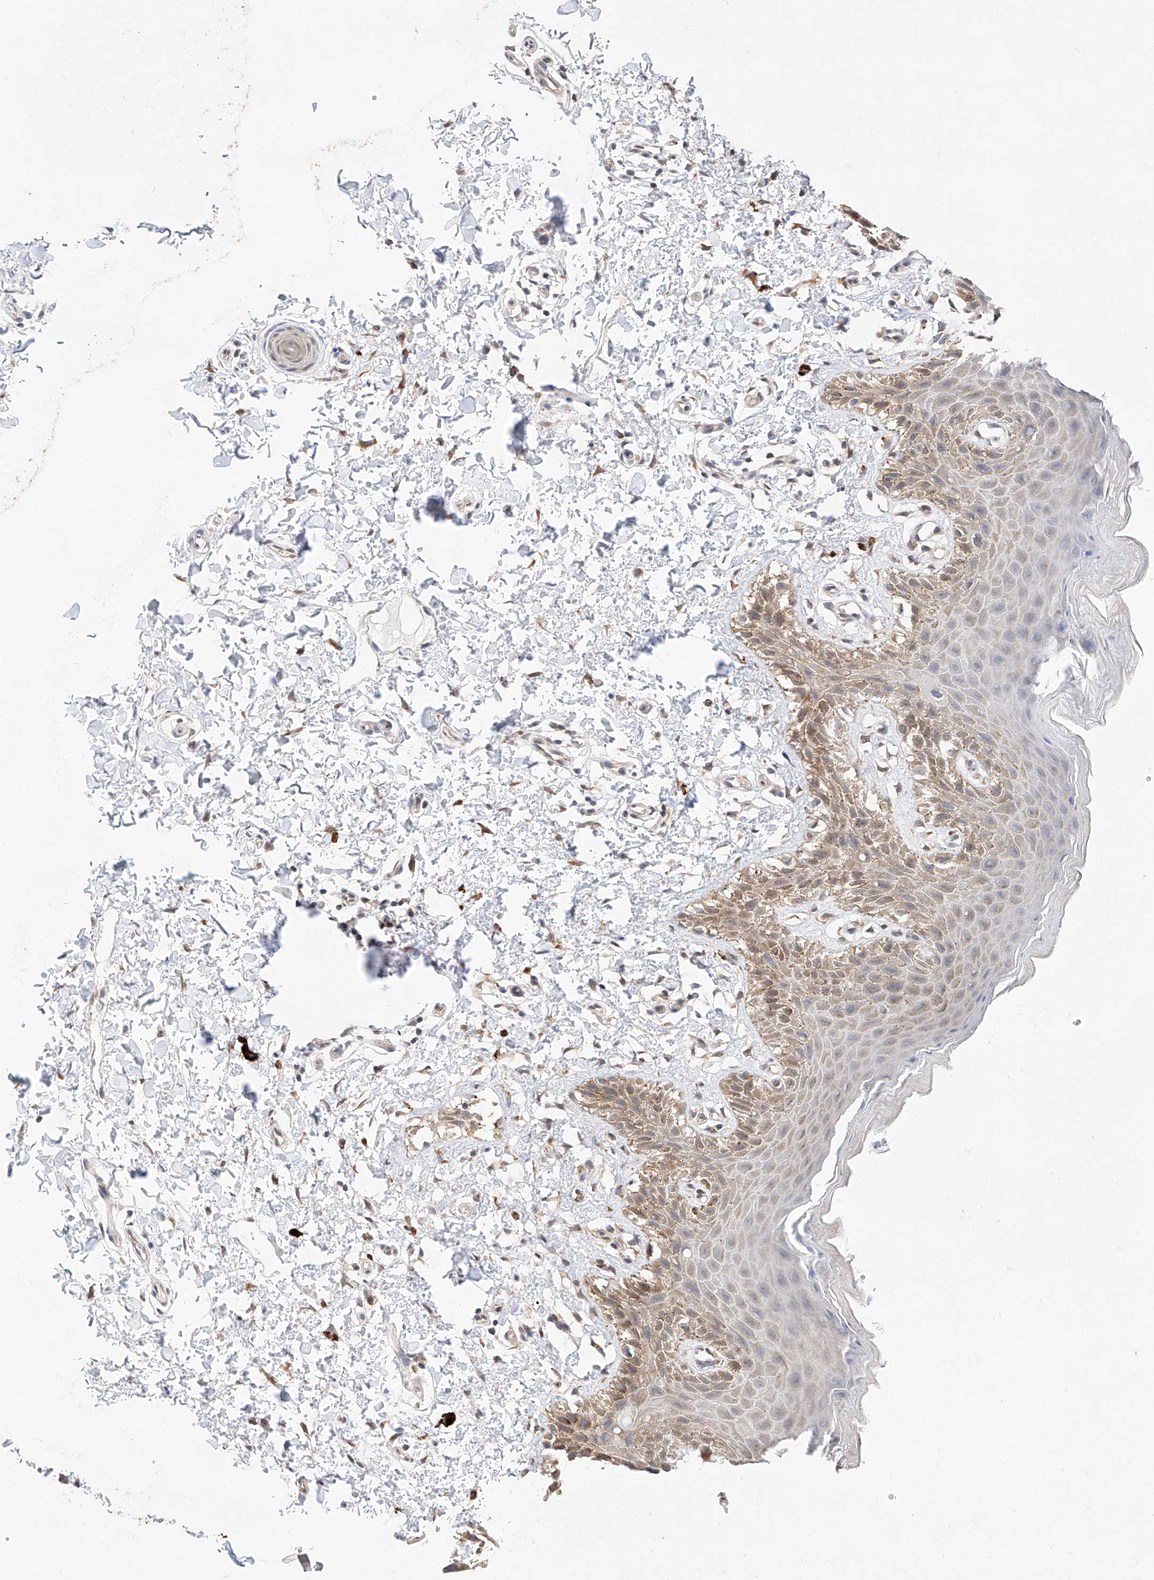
{"staining": {"intensity": "moderate", "quantity": "25%-75%", "location": "cytoplasmic/membranous,nuclear"}, "tissue": "skin", "cell_type": "Epidermal cells", "image_type": "normal", "snomed": [{"axis": "morphology", "description": "Normal tissue, NOS"}, {"axis": "topography", "description": "Anal"}], "caption": "Protein staining demonstrates moderate cytoplasmic/membranous,nuclear expression in approximately 25%-75% of epidermal cells in benign skin. (DAB IHC with brightfield microscopy, high magnification).", "gene": "ZSCAN4", "patient": {"sex": "male", "age": 44}}